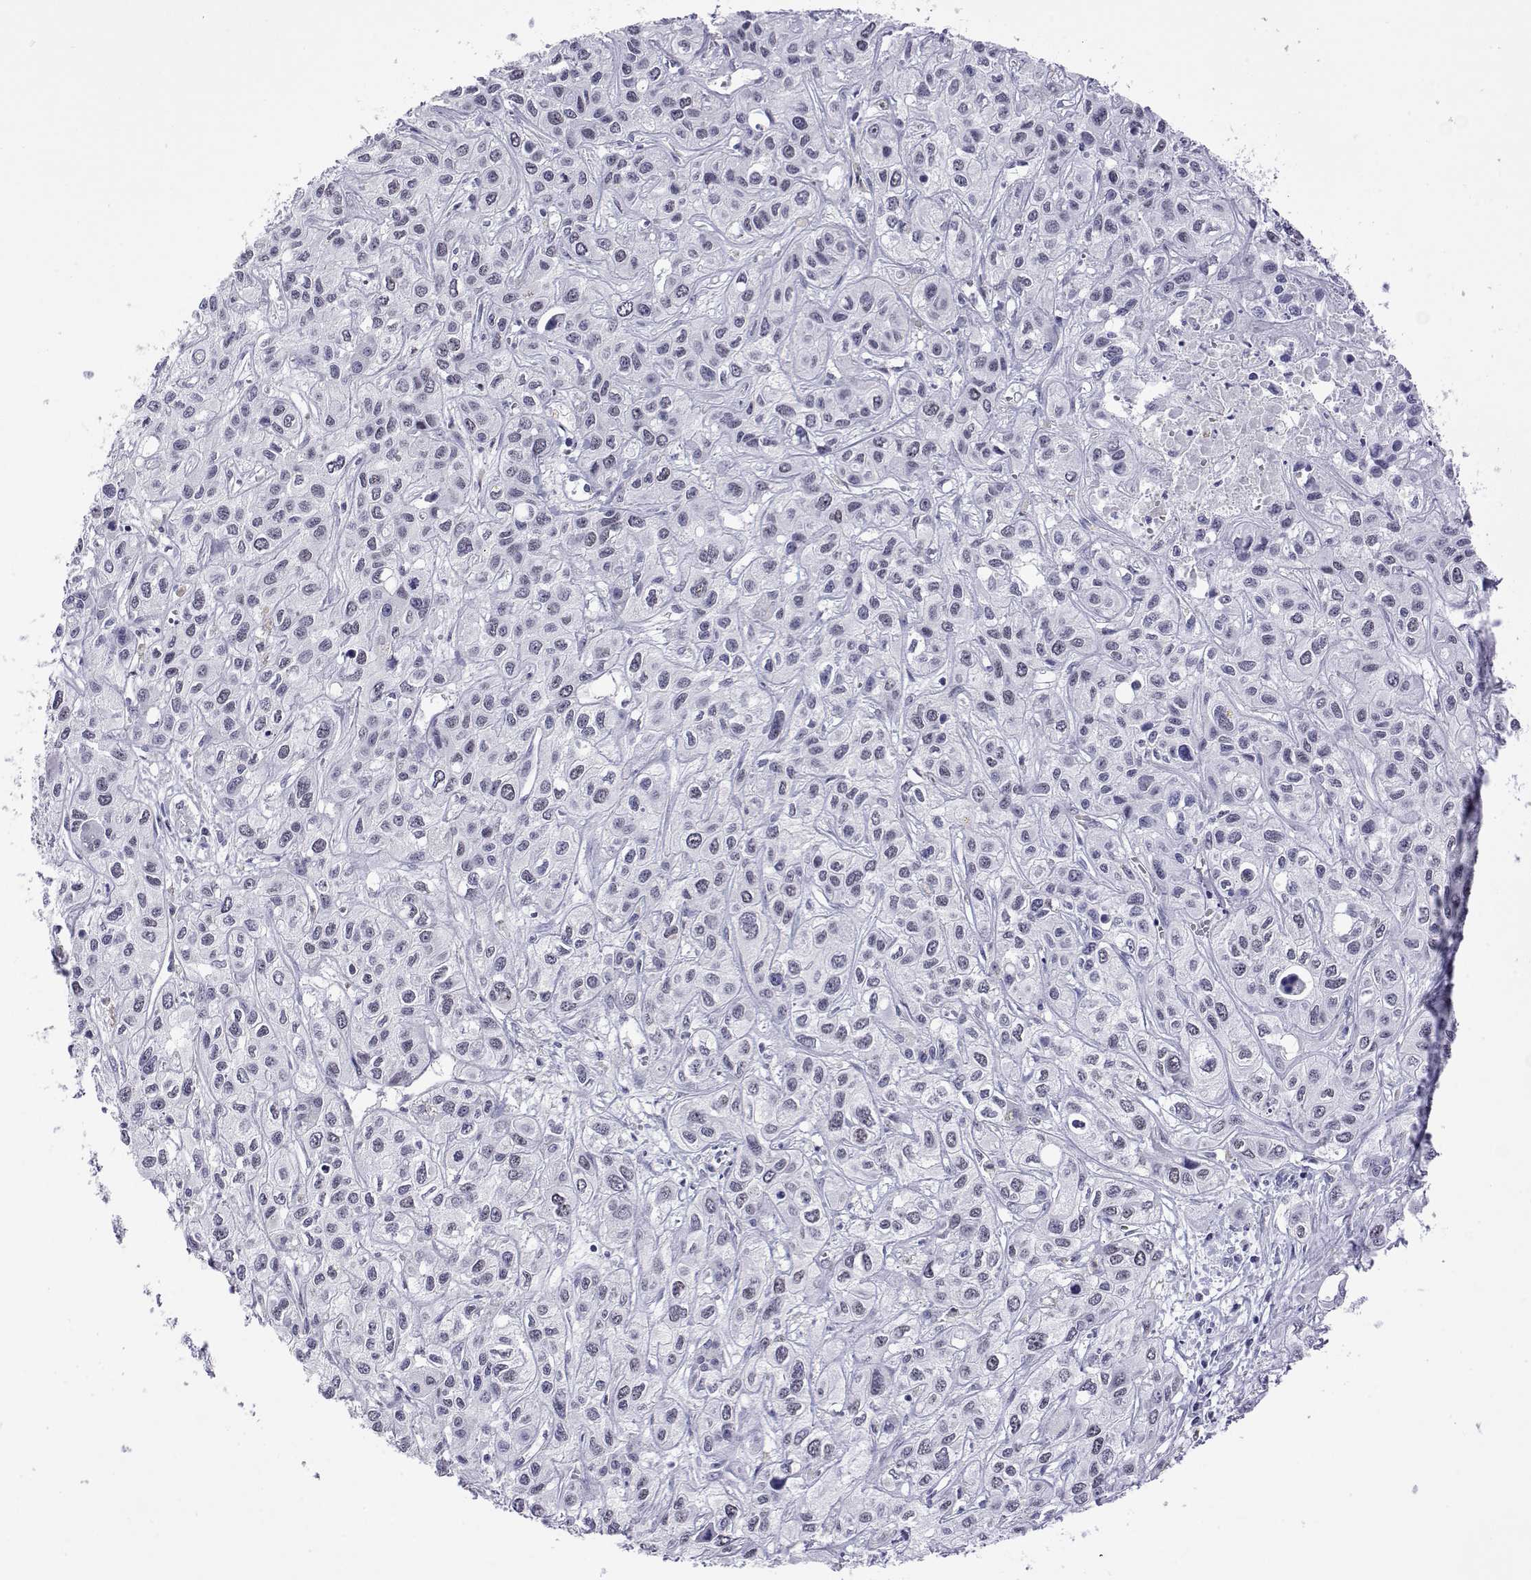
{"staining": {"intensity": "negative", "quantity": "none", "location": "none"}, "tissue": "liver cancer", "cell_type": "Tumor cells", "image_type": "cancer", "snomed": [{"axis": "morphology", "description": "Cholangiocarcinoma"}, {"axis": "topography", "description": "Liver"}], "caption": "Immunohistochemistry of cholangiocarcinoma (liver) shows no staining in tumor cells.", "gene": "POLDIP3", "patient": {"sex": "female", "age": 66}}